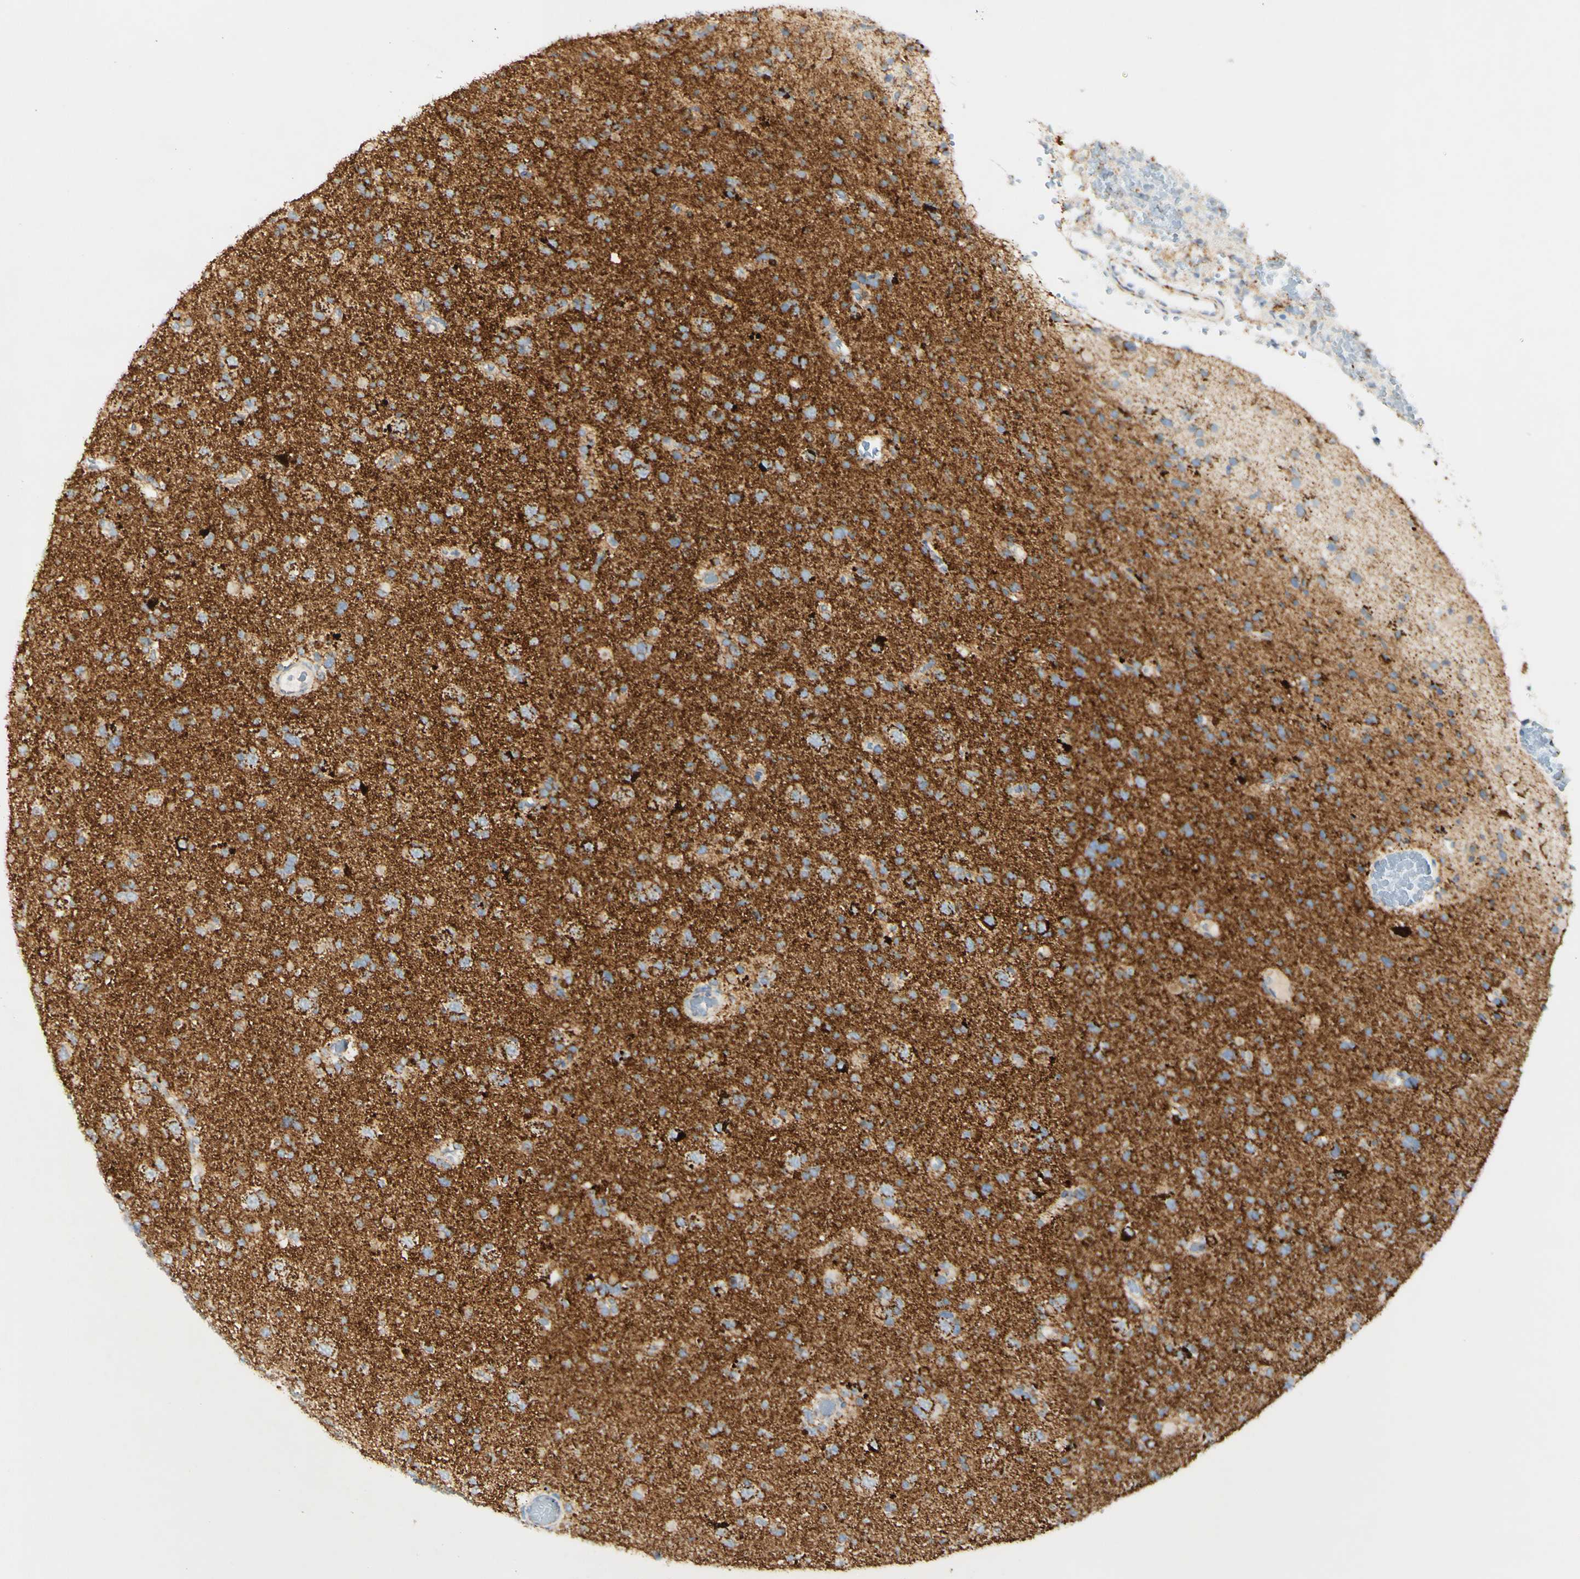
{"staining": {"intensity": "strong", "quantity": "<25%", "location": "cytoplasmic/membranous"}, "tissue": "glioma", "cell_type": "Tumor cells", "image_type": "cancer", "snomed": [{"axis": "morphology", "description": "Glioma, malignant, Low grade"}, {"axis": "topography", "description": "Brain"}], "caption": "An image of malignant low-grade glioma stained for a protein demonstrates strong cytoplasmic/membranous brown staining in tumor cells. The protein is shown in brown color, while the nuclei are stained blue.", "gene": "OXCT1", "patient": {"sex": "female", "age": 22}}